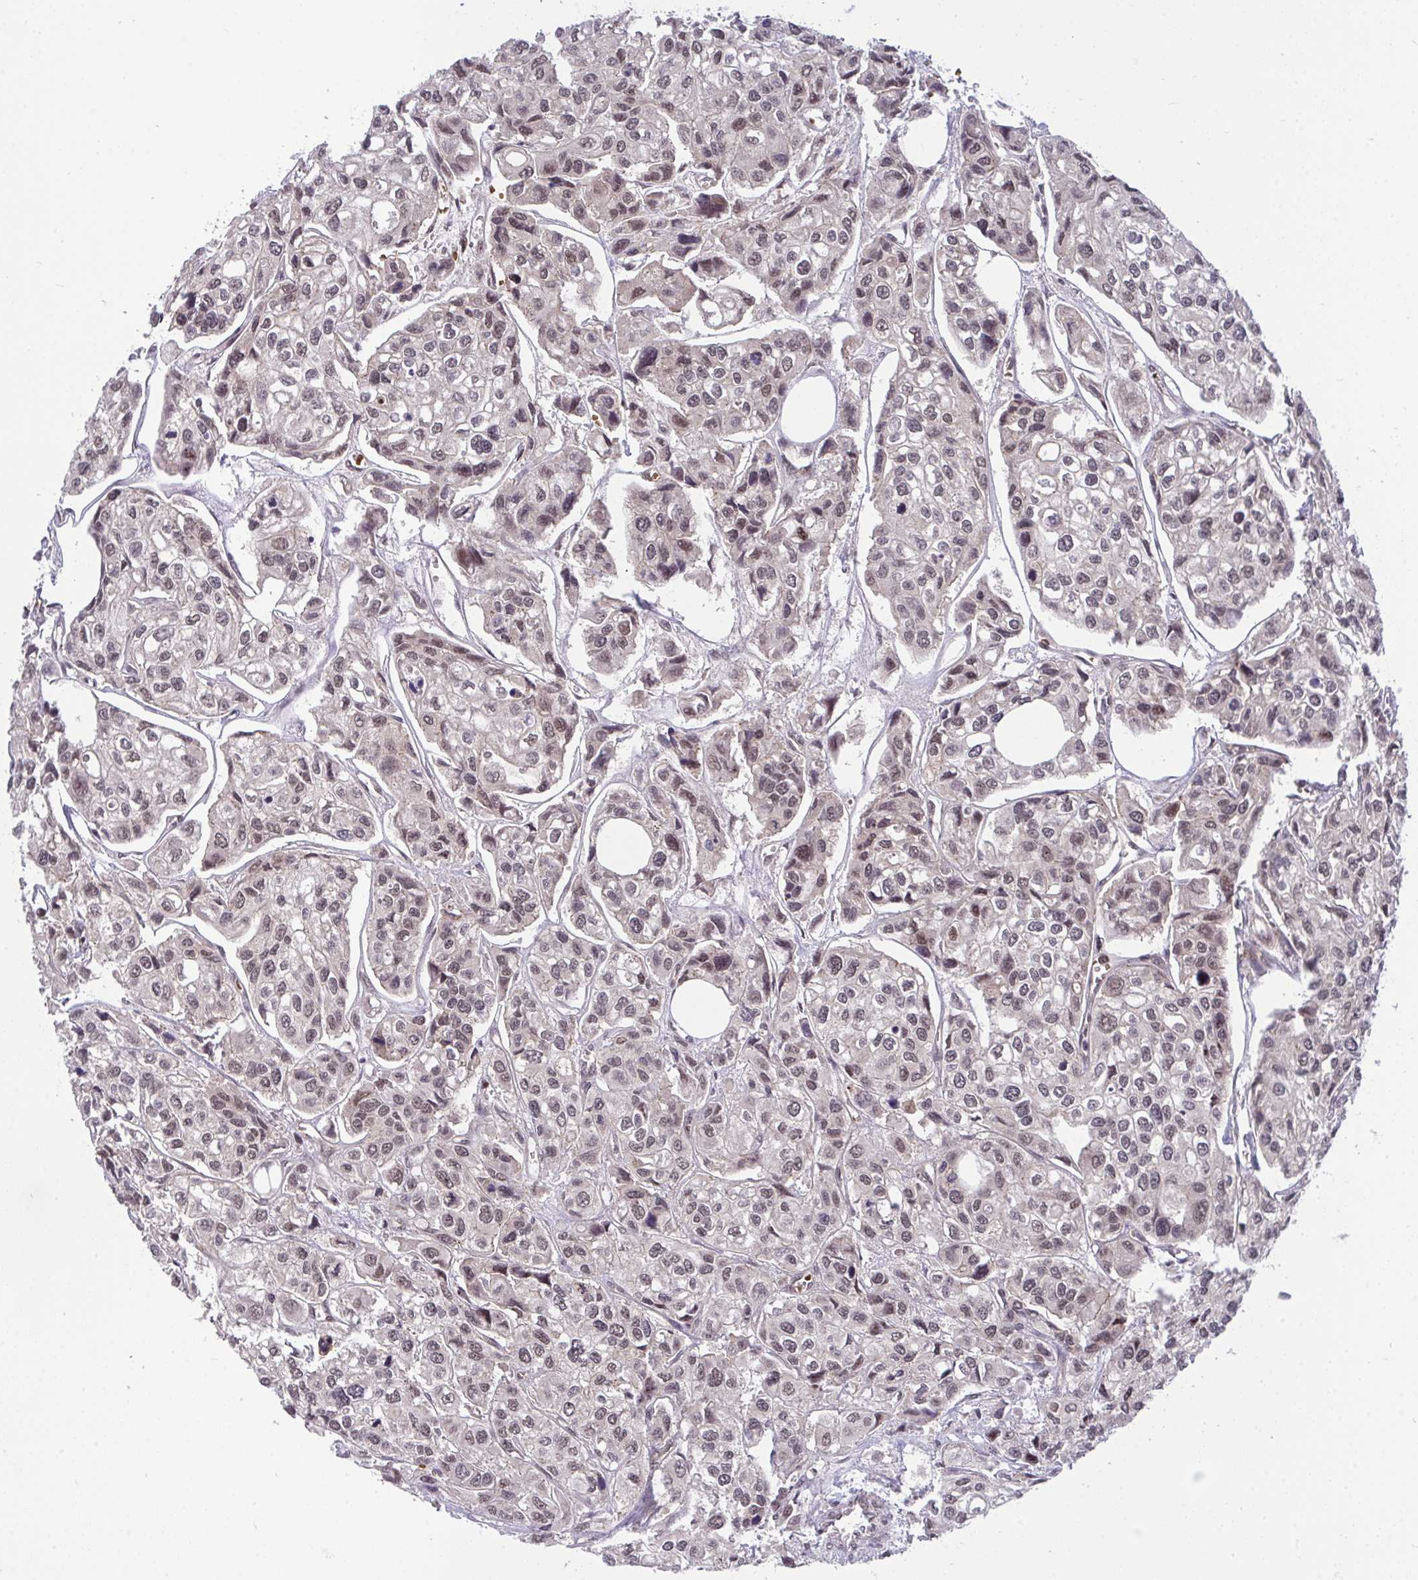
{"staining": {"intensity": "moderate", "quantity": ">75%", "location": "nuclear"}, "tissue": "urothelial cancer", "cell_type": "Tumor cells", "image_type": "cancer", "snomed": [{"axis": "morphology", "description": "Urothelial carcinoma, High grade"}, {"axis": "topography", "description": "Urinary bladder"}], "caption": "Immunohistochemistry of human urothelial cancer shows medium levels of moderate nuclear expression in approximately >75% of tumor cells. The staining was performed using DAB, with brown indicating positive protein expression. Nuclei are stained blue with hematoxylin.", "gene": "PPP1CA", "patient": {"sex": "male", "age": 67}}